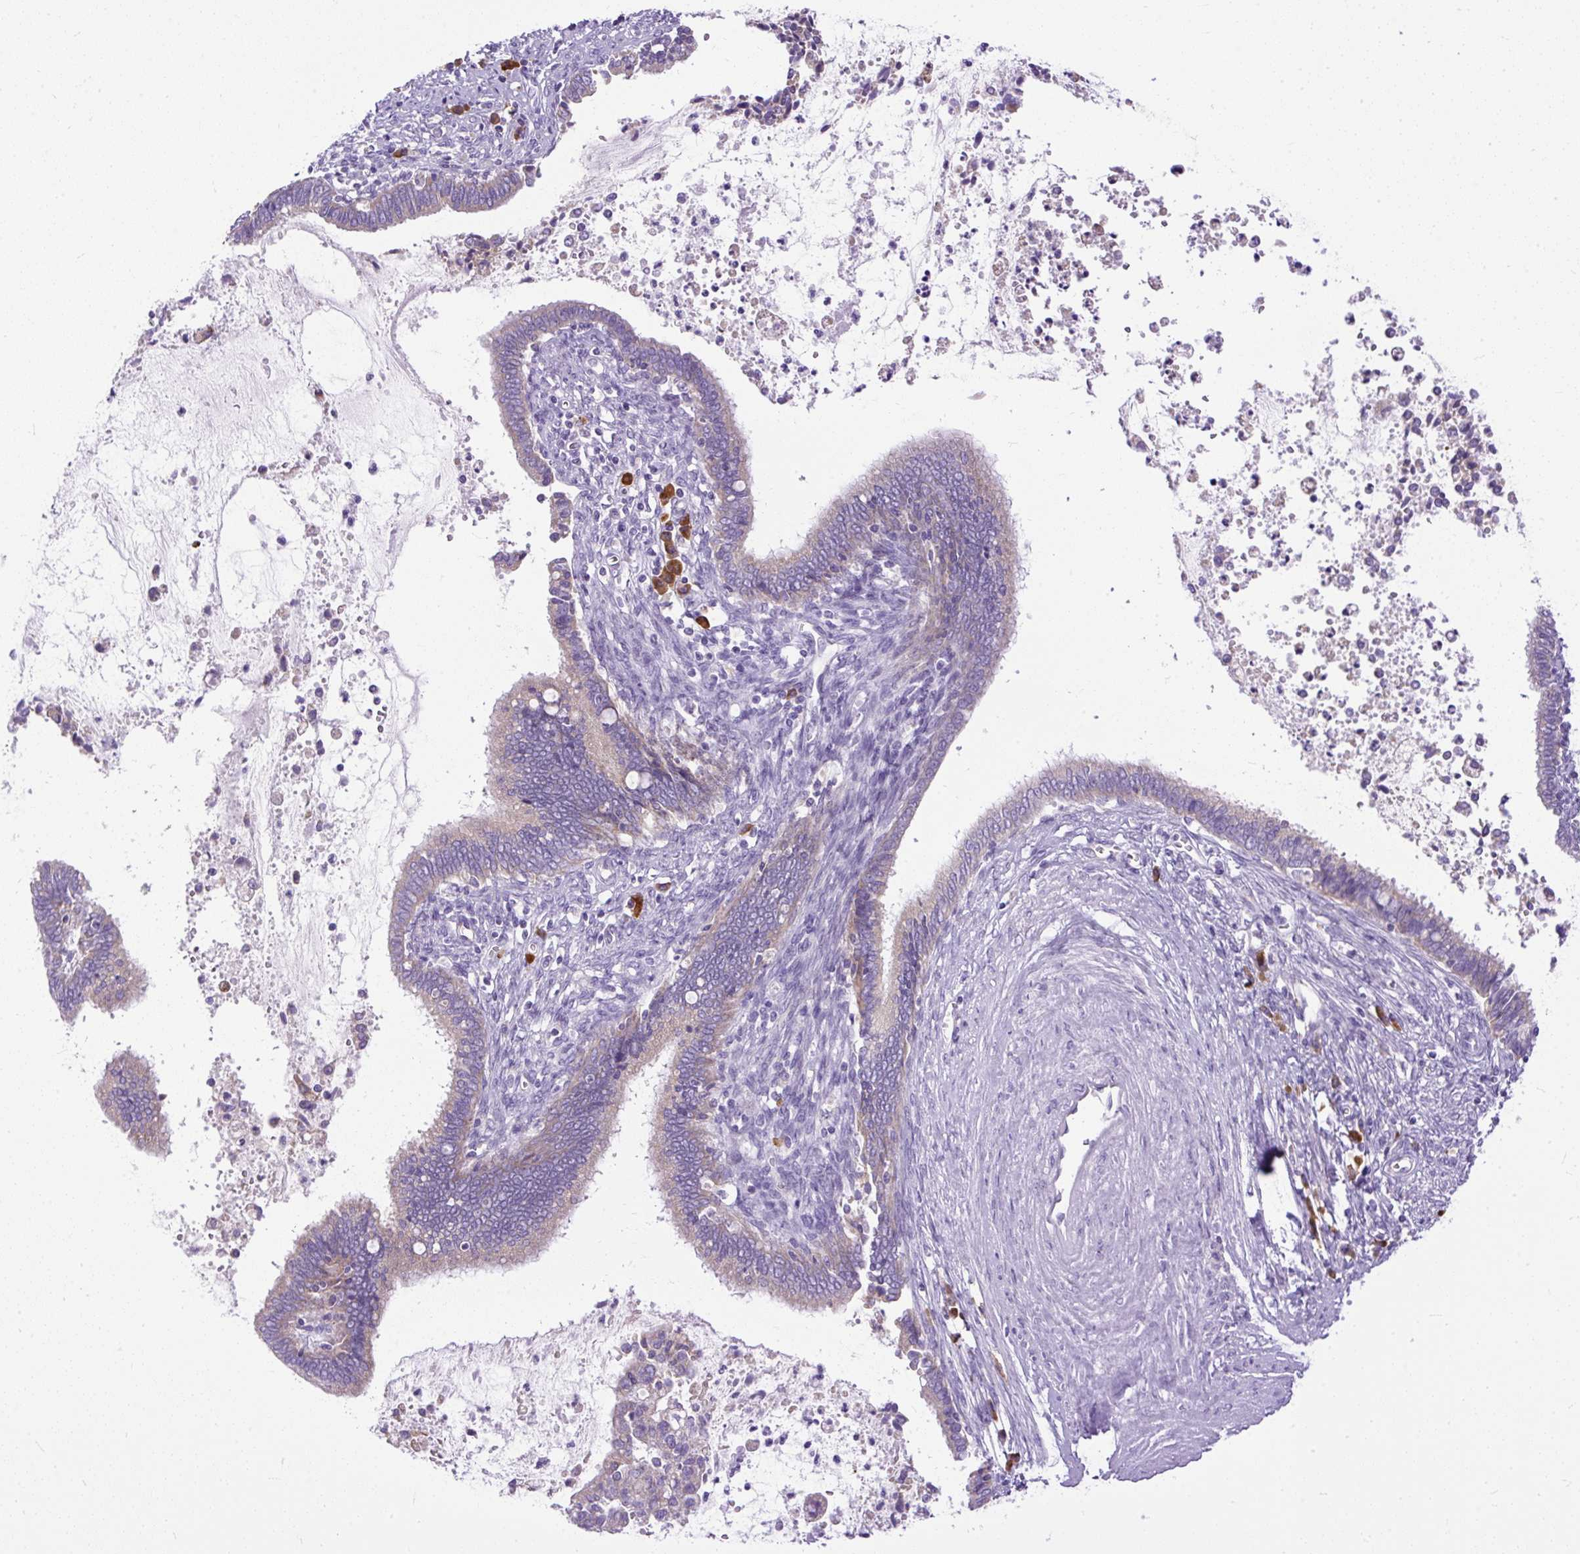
{"staining": {"intensity": "negative", "quantity": "none", "location": "none"}, "tissue": "cervical cancer", "cell_type": "Tumor cells", "image_type": "cancer", "snomed": [{"axis": "morphology", "description": "Adenocarcinoma, NOS"}, {"axis": "topography", "description": "Cervix"}], "caption": "Human cervical cancer stained for a protein using IHC exhibits no positivity in tumor cells.", "gene": "SYBU", "patient": {"sex": "female", "age": 44}}